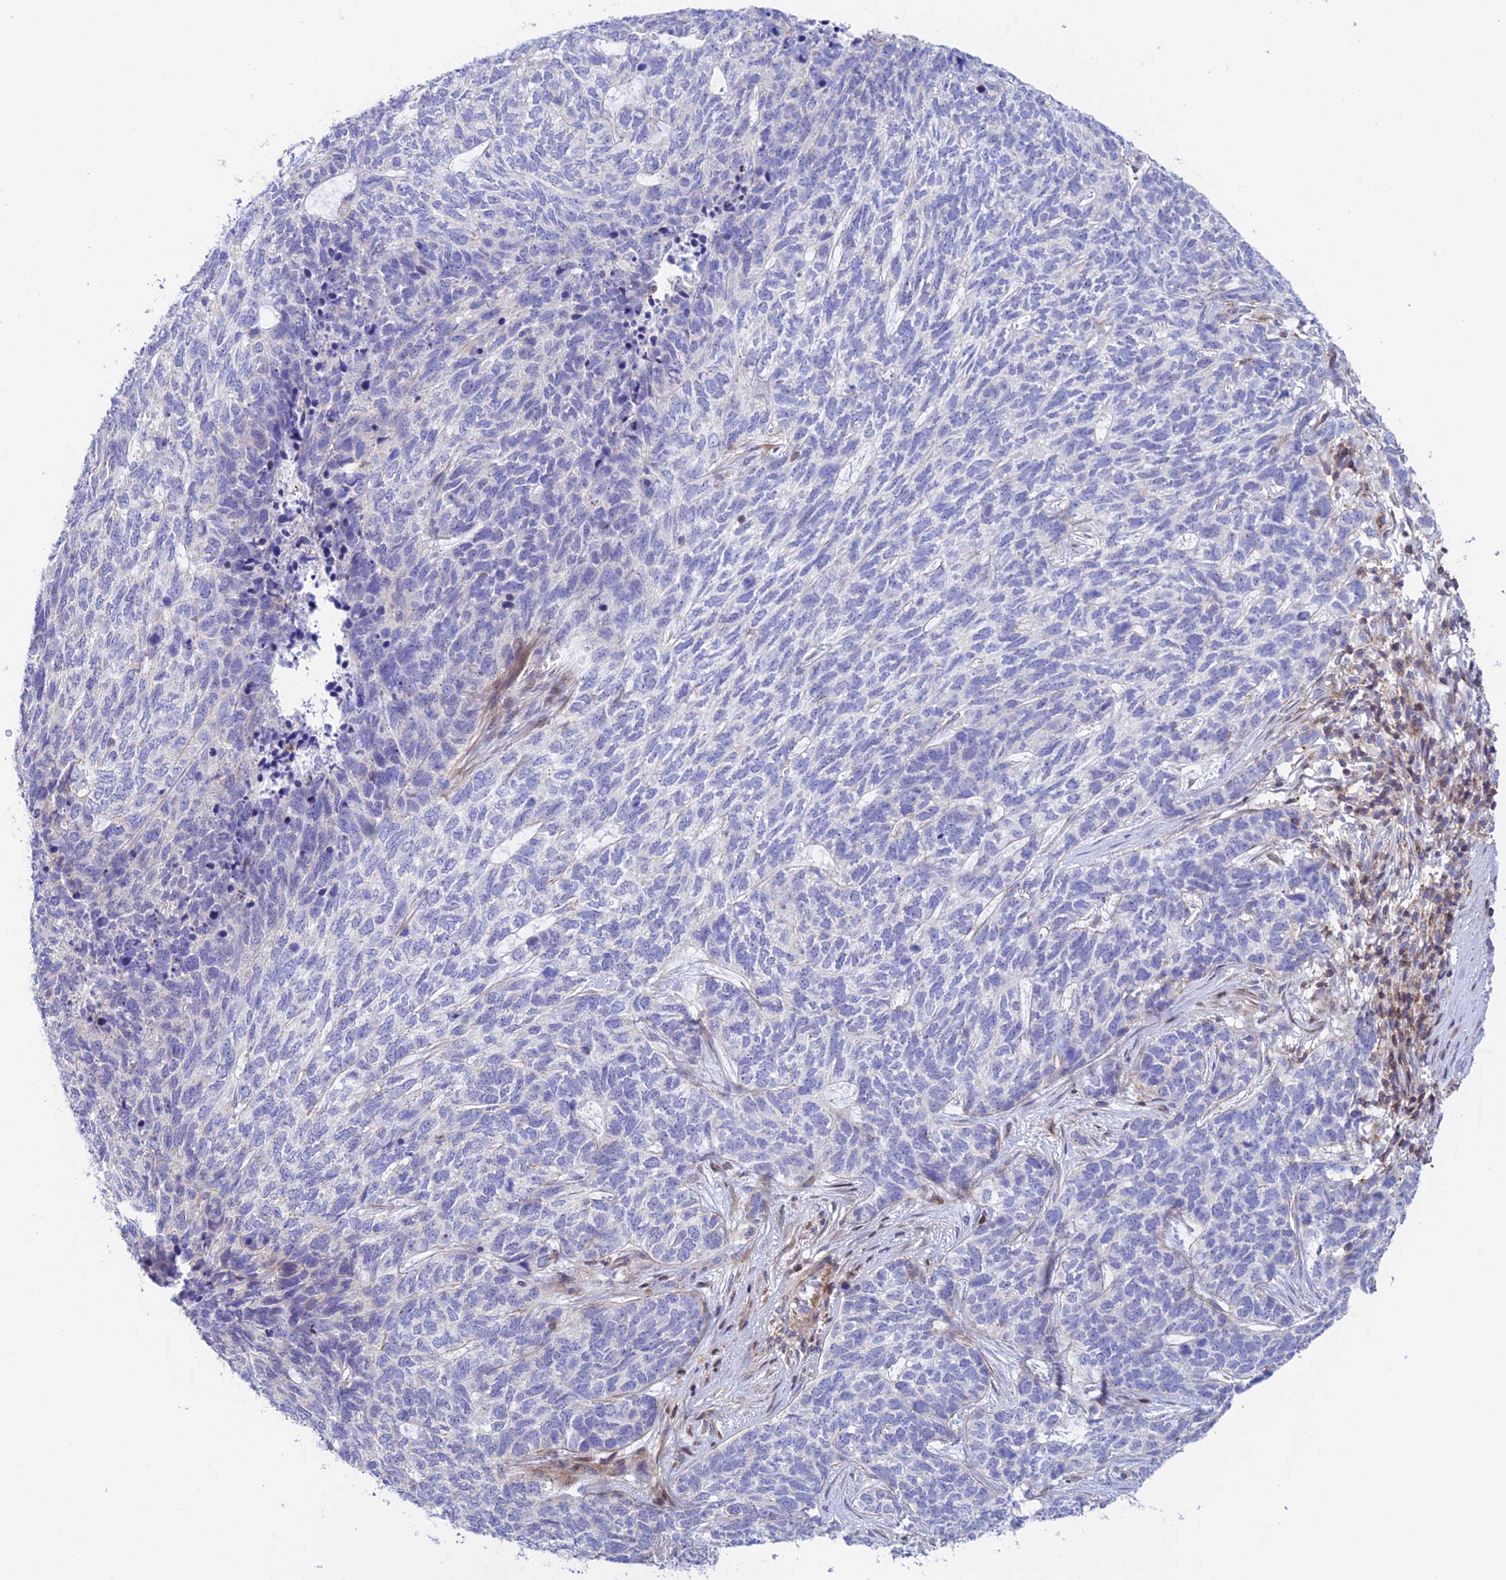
{"staining": {"intensity": "negative", "quantity": "none", "location": "none"}, "tissue": "skin cancer", "cell_type": "Tumor cells", "image_type": "cancer", "snomed": [{"axis": "morphology", "description": "Basal cell carcinoma"}, {"axis": "topography", "description": "Skin"}], "caption": "High power microscopy image of an immunohistochemistry histopathology image of skin cancer, revealing no significant expression in tumor cells.", "gene": "PRIM1", "patient": {"sex": "female", "age": 65}}